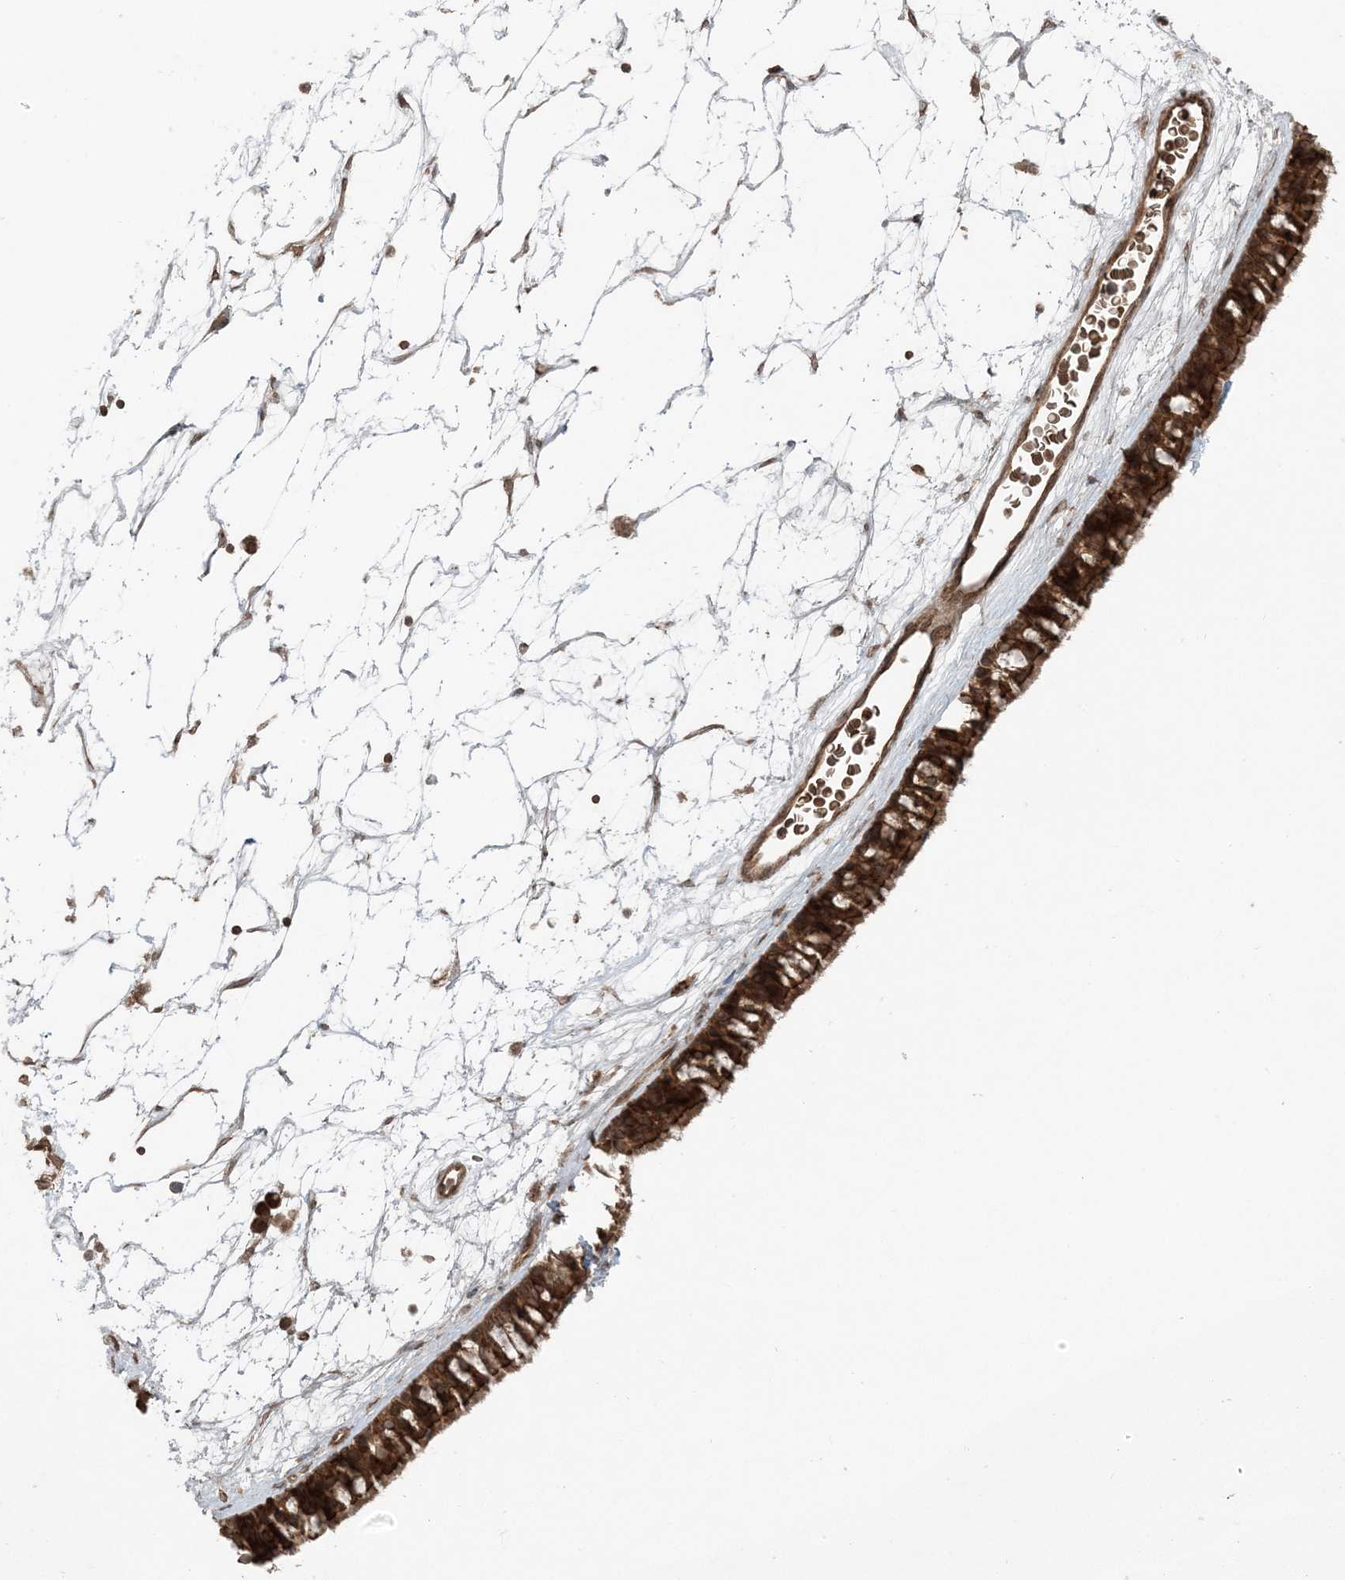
{"staining": {"intensity": "strong", "quantity": ">75%", "location": "cytoplasmic/membranous"}, "tissue": "nasopharynx", "cell_type": "Respiratory epithelial cells", "image_type": "normal", "snomed": [{"axis": "morphology", "description": "Normal tissue, NOS"}, {"axis": "topography", "description": "Nasopharynx"}], "caption": "Protein analysis of benign nasopharynx shows strong cytoplasmic/membranous staining in approximately >75% of respiratory epithelial cells.", "gene": "DDX19B", "patient": {"sex": "male", "age": 64}}